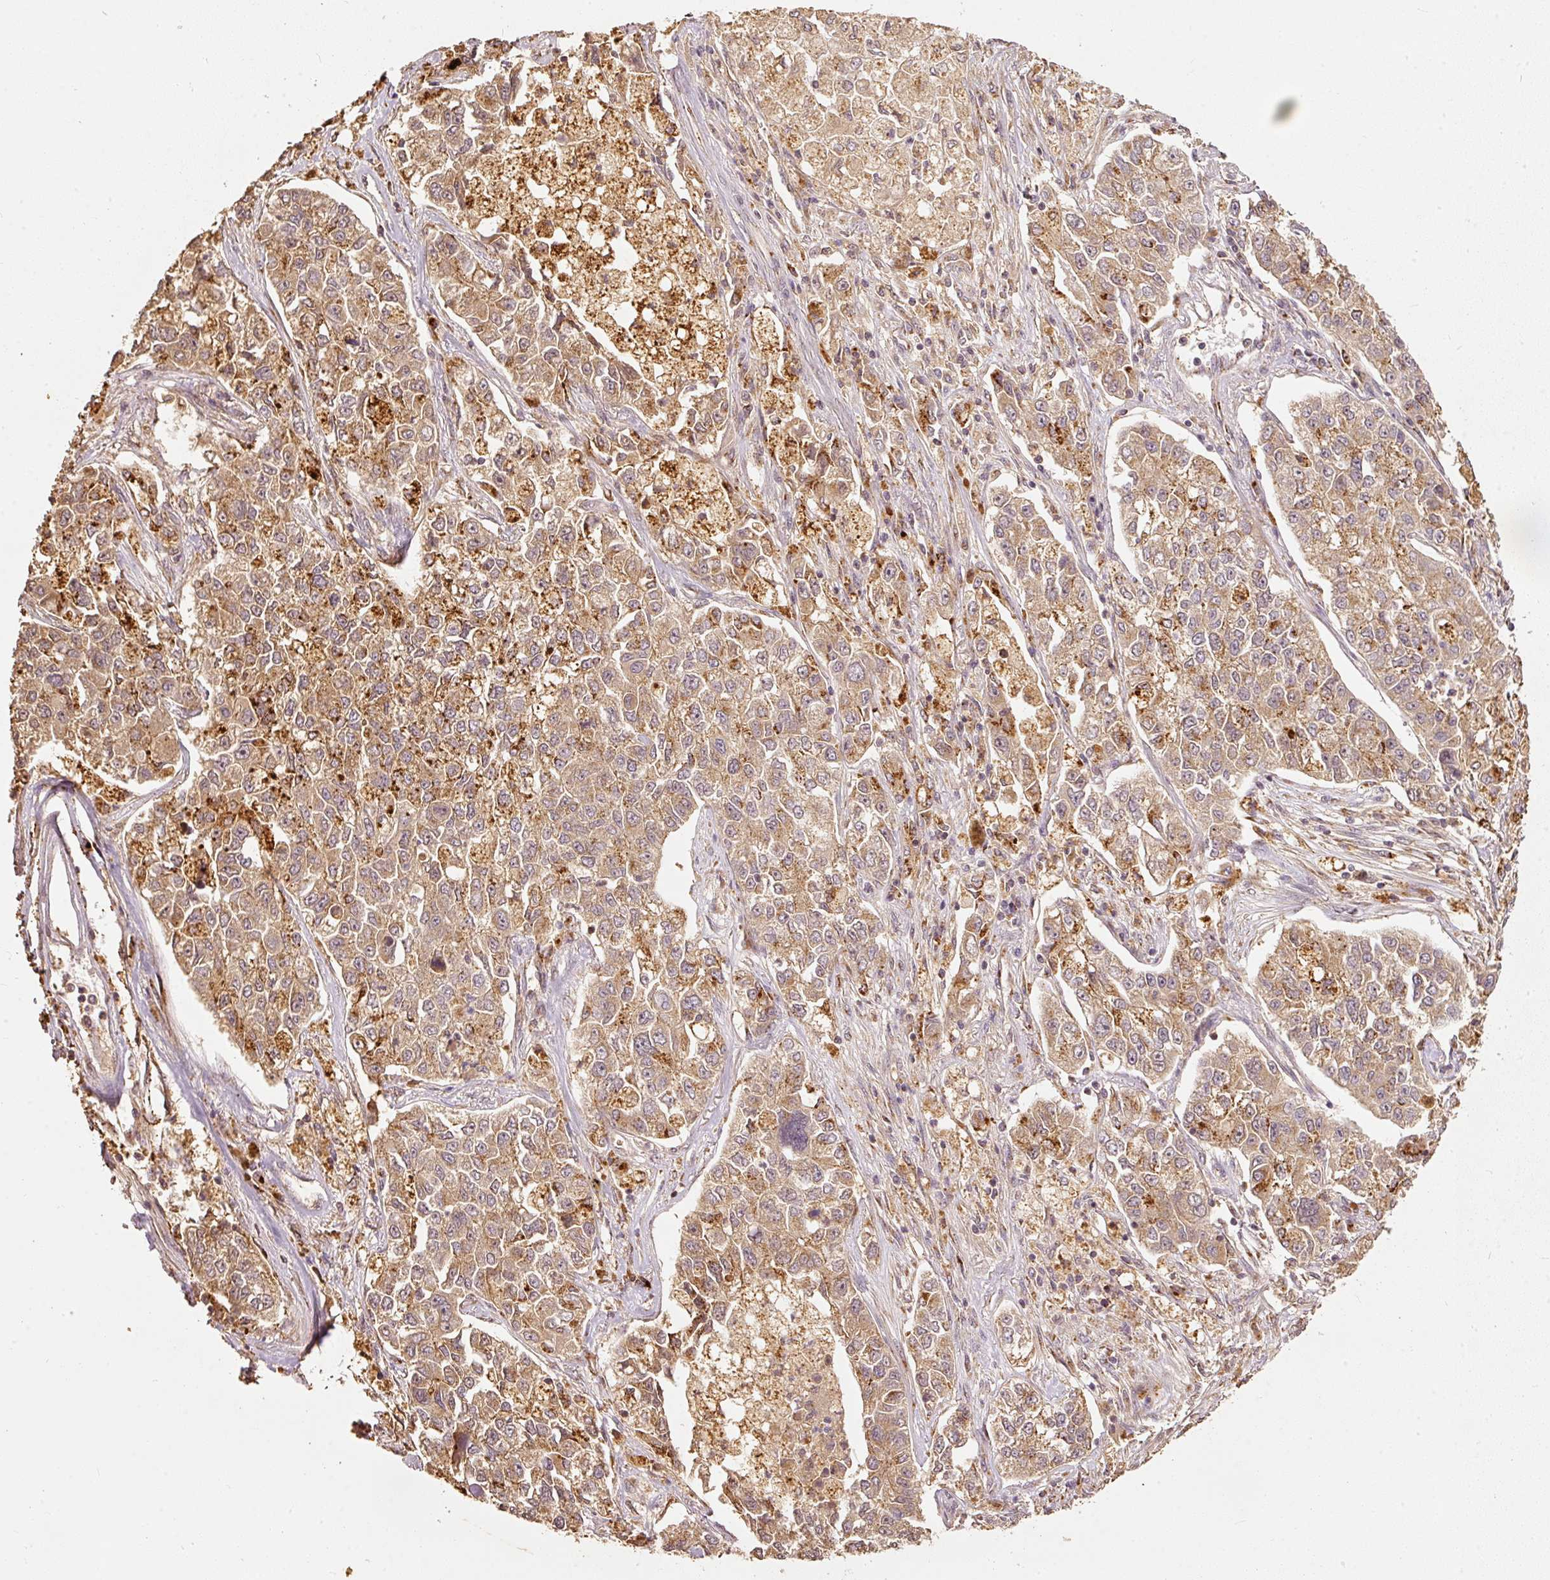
{"staining": {"intensity": "moderate", "quantity": ">75%", "location": "cytoplasmic/membranous"}, "tissue": "lung cancer", "cell_type": "Tumor cells", "image_type": "cancer", "snomed": [{"axis": "morphology", "description": "Adenocarcinoma, NOS"}, {"axis": "topography", "description": "Lung"}], "caption": "Approximately >75% of tumor cells in adenocarcinoma (lung) display moderate cytoplasmic/membranous protein staining as visualized by brown immunohistochemical staining.", "gene": "FUT8", "patient": {"sex": "male", "age": 49}}